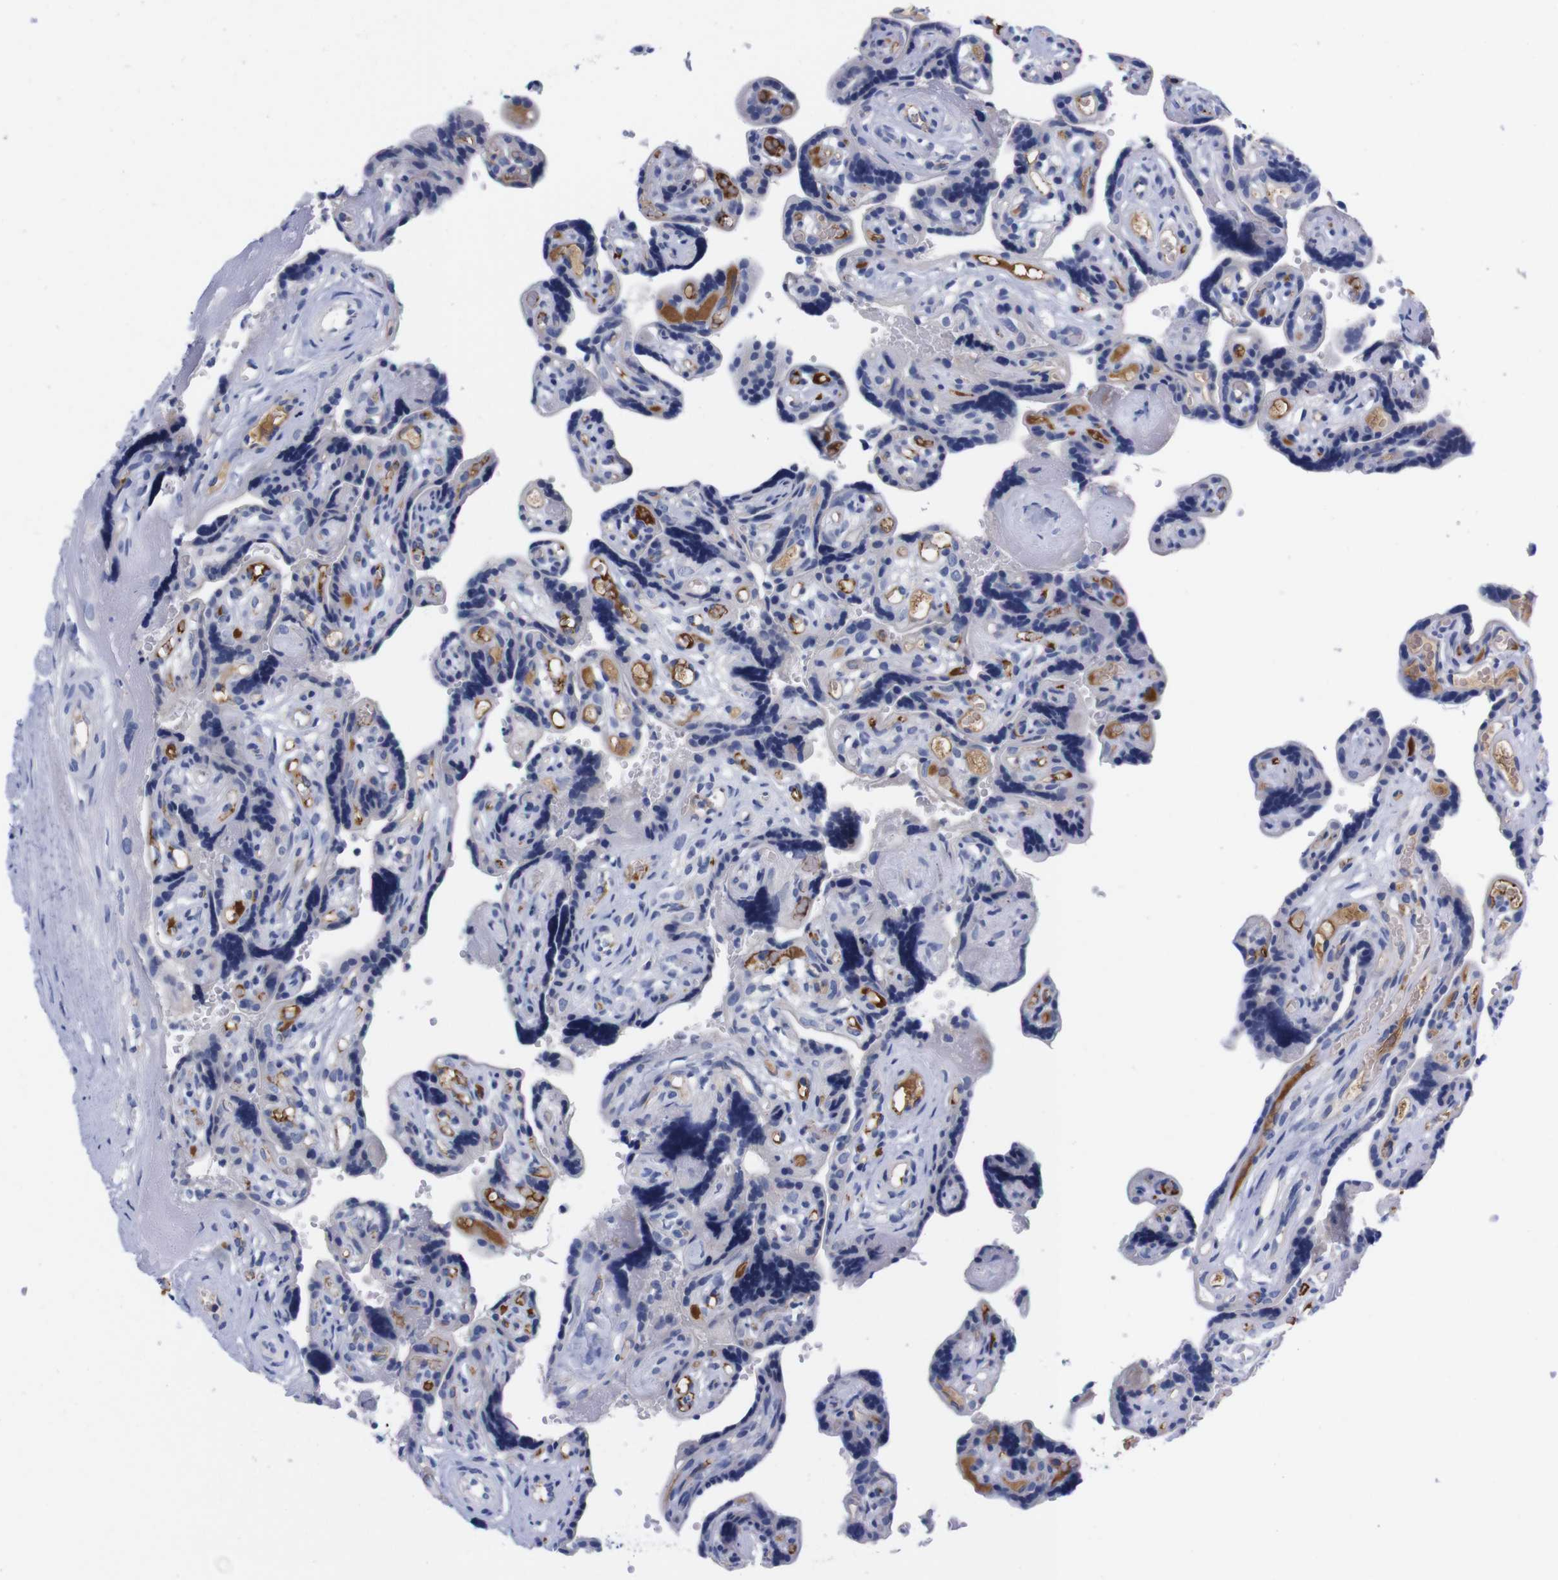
{"staining": {"intensity": "negative", "quantity": "none", "location": "none"}, "tissue": "placenta", "cell_type": "Decidual cells", "image_type": "normal", "snomed": [{"axis": "morphology", "description": "Normal tissue, NOS"}, {"axis": "topography", "description": "Placenta"}], "caption": "This is a micrograph of immunohistochemistry (IHC) staining of unremarkable placenta, which shows no expression in decidual cells. (Immunohistochemistry (ihc), brightfield microscopy, high magnification).", "gene": "FAM210A", "patient": {"sex": "female", "age": 30}}